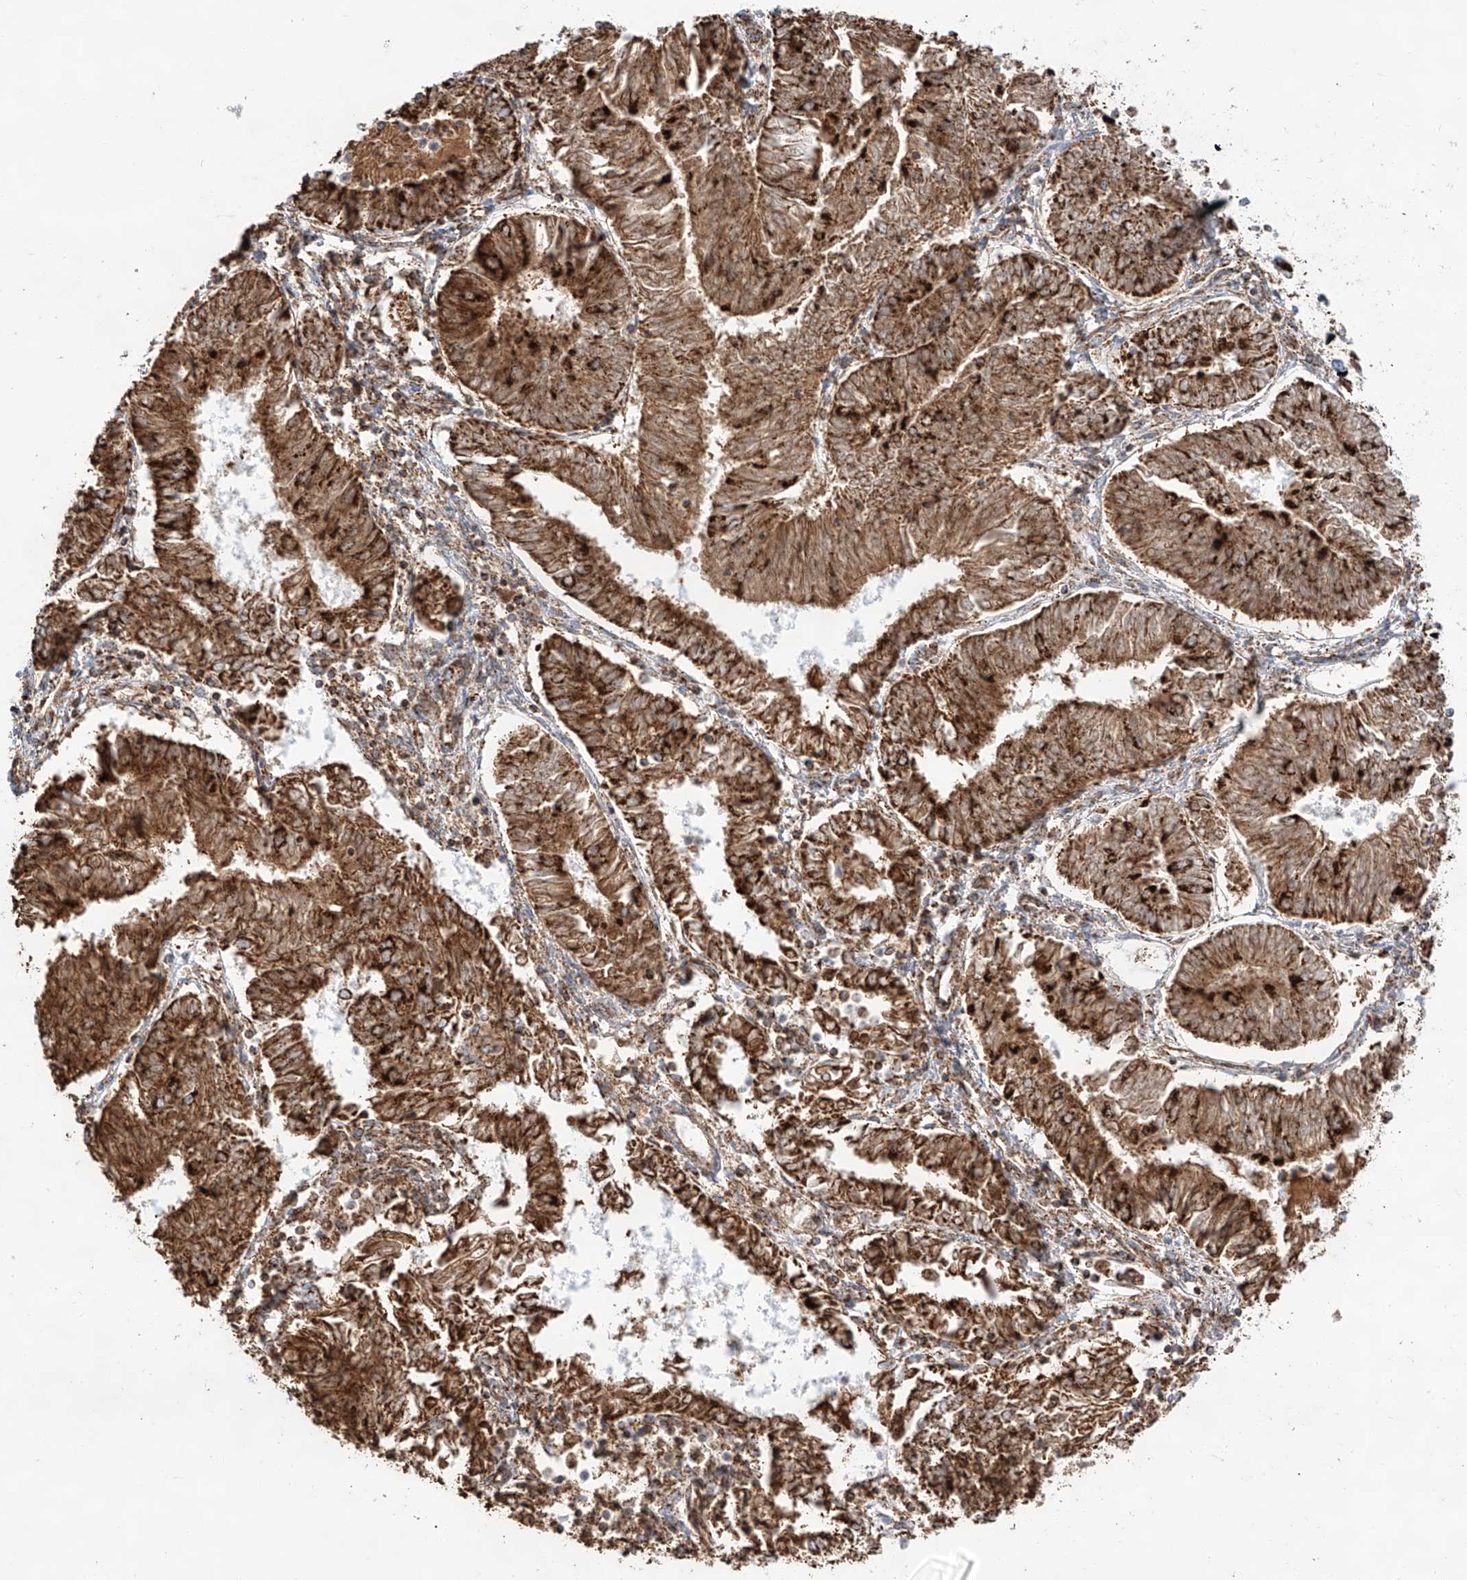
{"staining": {"intensity": "strong", "quantity": ">75%", "location": "cytoplasmic/membranous"}, "tissue": "endometrial cancer", "cell_type": "Tumor cells", "image_type": "cancer", "snomed": [{"axis": "morphology", "description": "Adenocarcinoma, NOS"}, {"axis": "topography", "description": "Endometrium"}], "caption": "A brown stain highlights strong cytoplasmic/membranous expression of a protein in human endometrial cancer (adenocarcinoma) tumor cells.", "gene": "TTC27", "patient": {"sex": "female", "age": 58}}